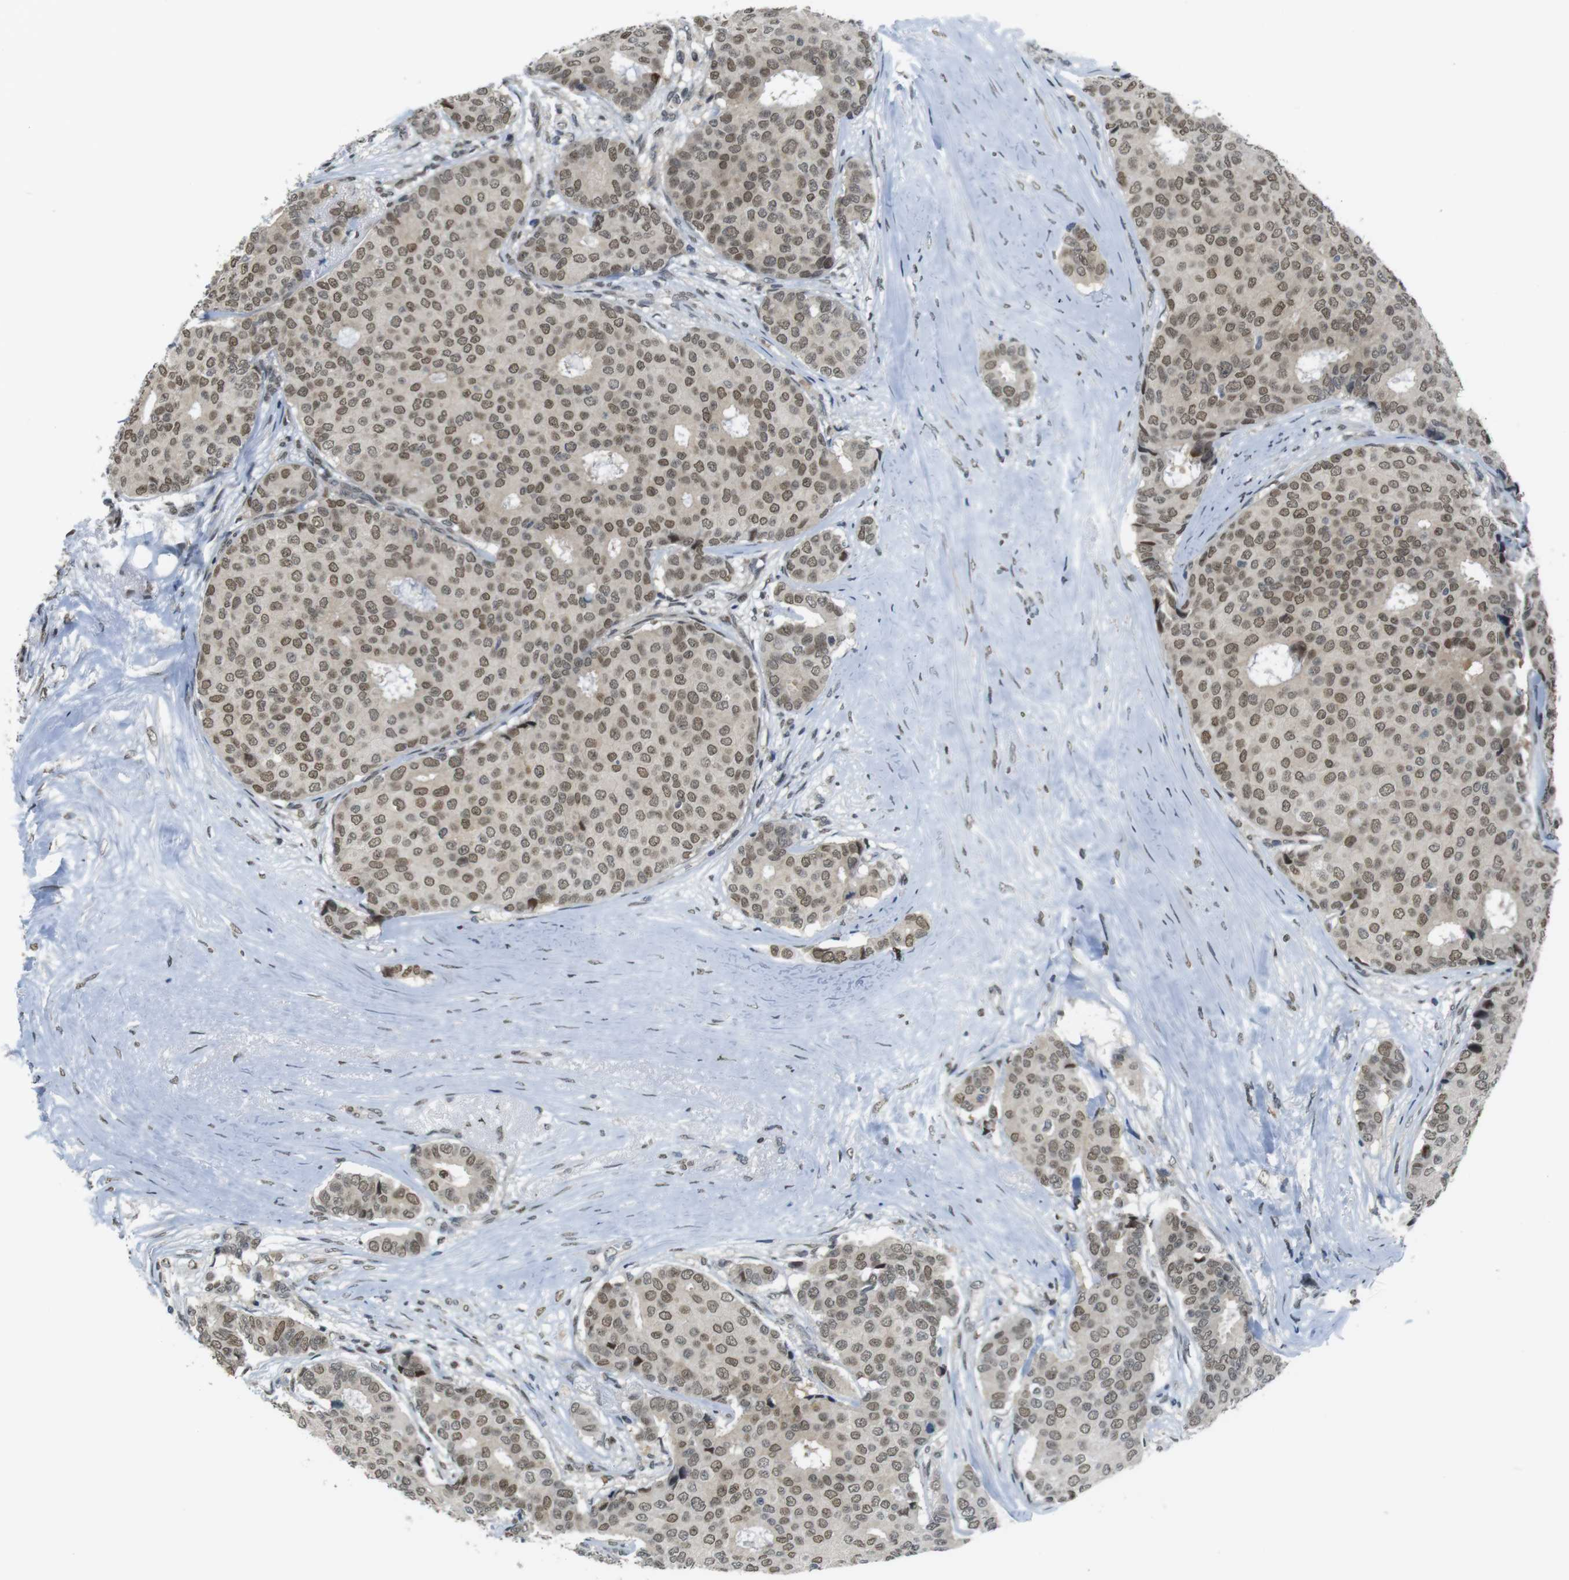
{"staining": {"intensity": "moderate", "quantity": ">75%", "location": "nuclear"}, "tissue": "breast cancer", "cell_type": "Tumor cells", "image_type": "cancer", "snomed": [{"axis": "morphology", "description": "Duct carcinoma"}, {"axis": "topography", "description": "Breast"}], "caption": "Tumor cells demonstrate moderate nuclear positivity in approximately >75% of cells in infiltrating ductal carcinoma (breast).", "gene": "USP7", "patient": {"sex": "female", "age": 75}}